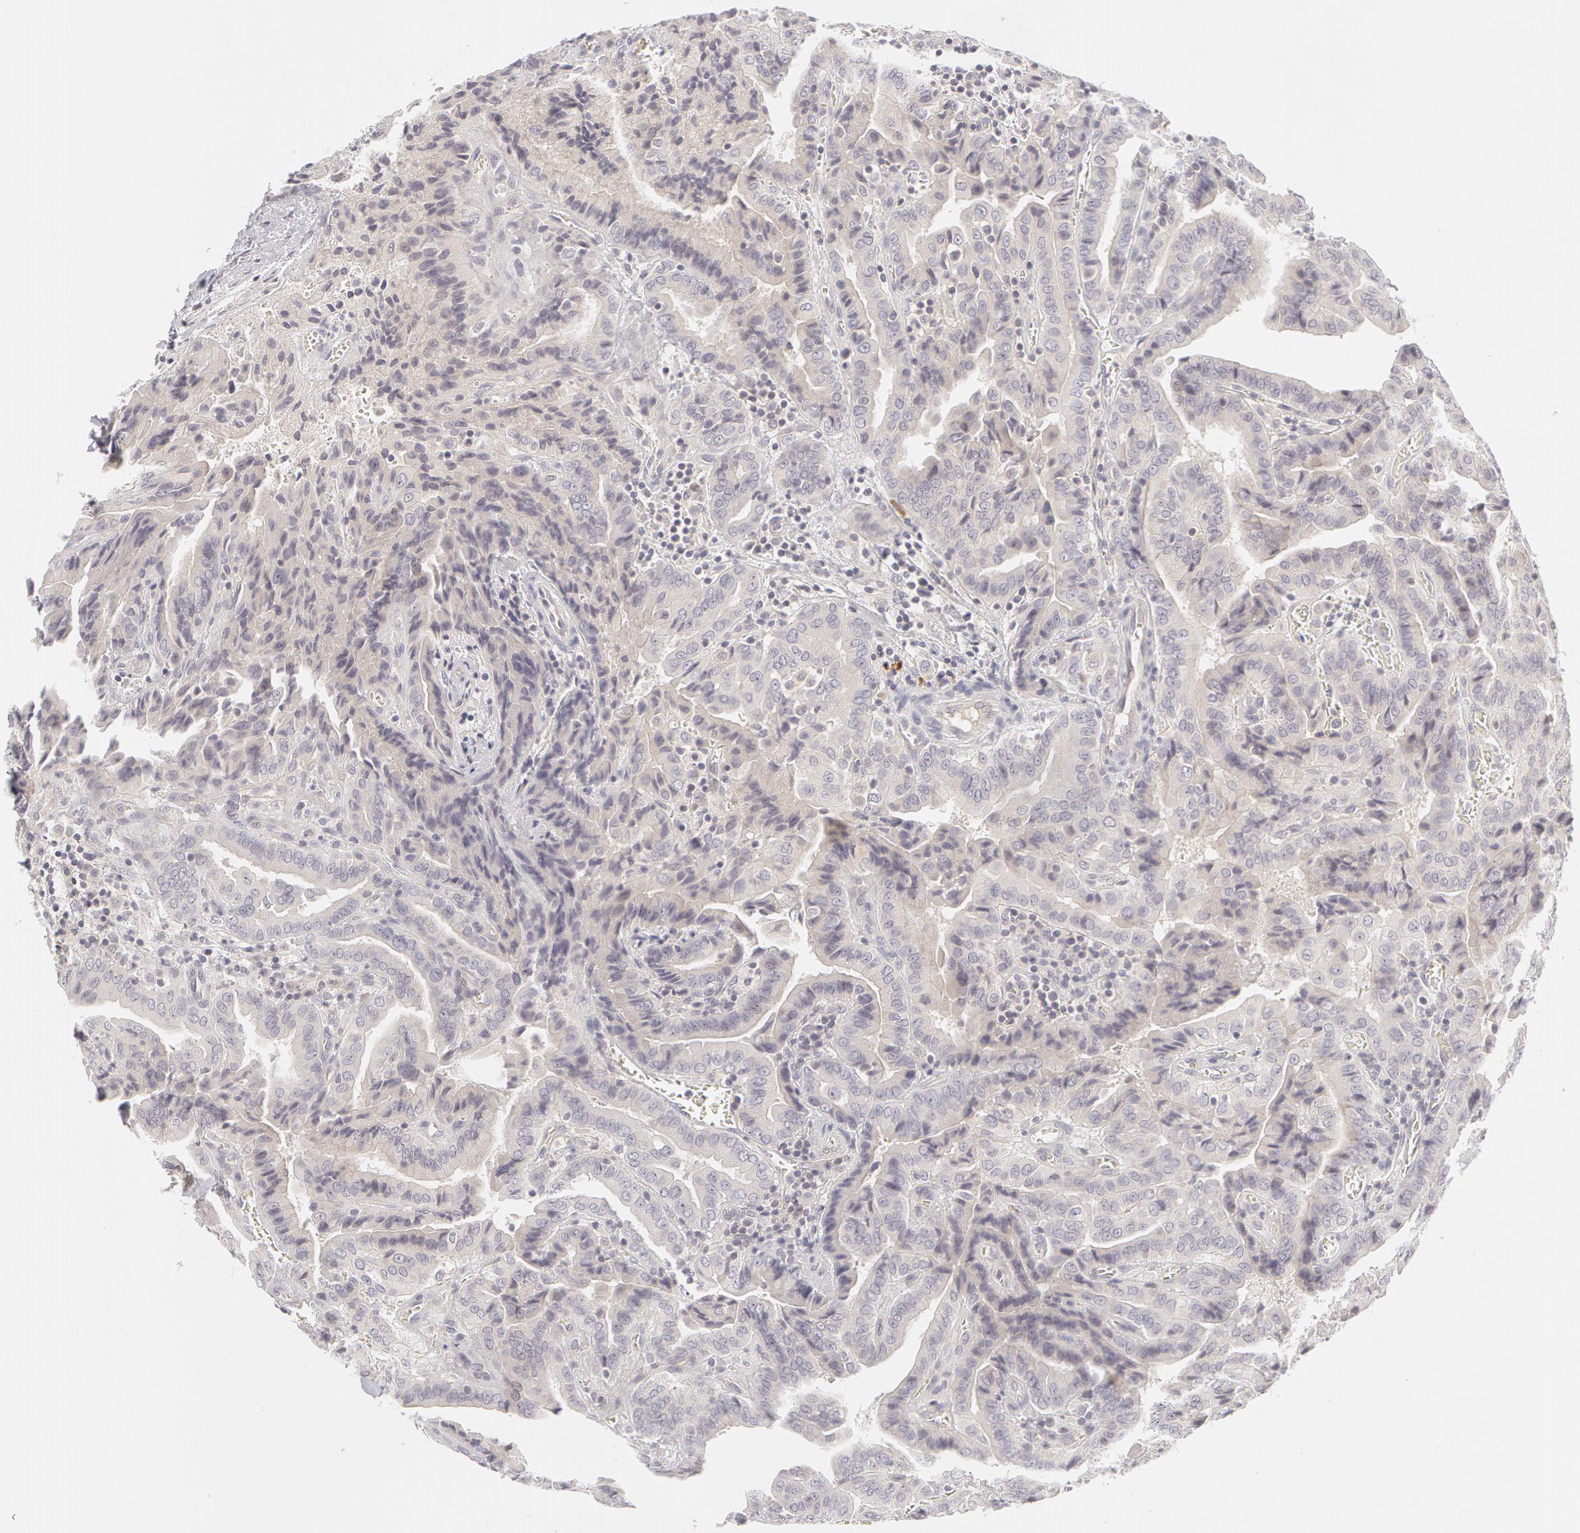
{"staining": {"intensity": "weak", "quantity": "<25%", "location": "cytoplasmic/membranous"}, "tissue": "thyroid cancer", "cell_type": "Tumor cells", "image_type": "cancer", "snomed": [{"axis": "morphology", "description": "Papillary adenocarcinoma, NOS"}, {"axis": "topography", "description": "Thyroid gland"}], "caption": "The immunohistochemistry (IHC) image has no significant staining in tumor cells of thyroid papillary adenocarcinoma tissue.", "gene": "ABCB1", "patient": {"sex": "female", "age": 71}}